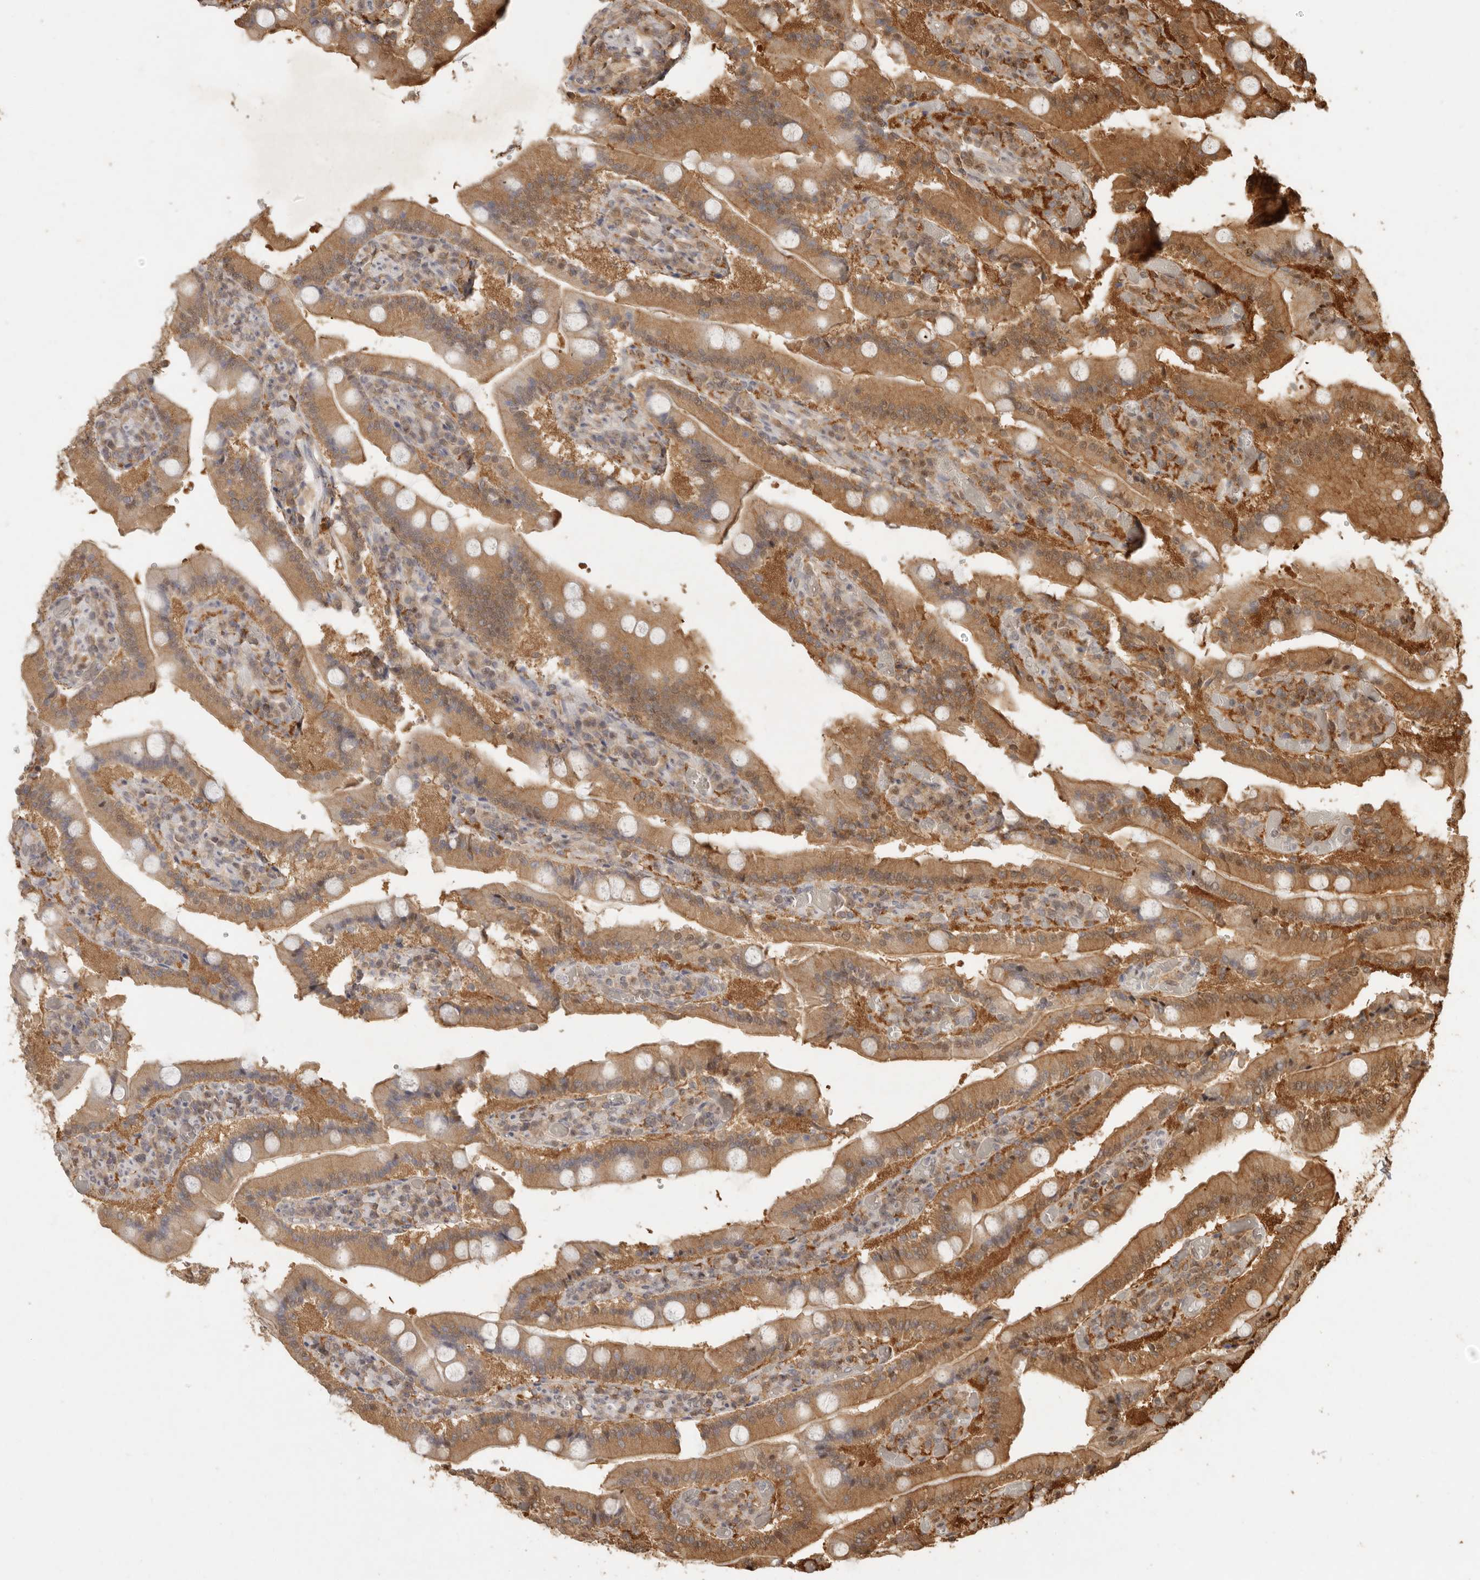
{"staining": {"intensity": "moderate", "quantity": "25%-75%", "location": "cytoplasmic/membranous,nuclear"}, "tissue": "duodenum", "cell_type": "Glandular cells", "image_type": "normal", "snomed": [{"axis": "morphology", "description": "Normal tissue, NOS"}, {"axis": "topography", "description": "Duodenum"}], "caption": "Duodenum stained with immunohistochemistry (IHC) exhibits moderate cytoplasmic/membranous,nuclear expression in approximately 25%-75% of glandular cells. Nuclei are stained in blue.", "gene": "PSMA5", "patient": {"sex": "female", "age": 62}}